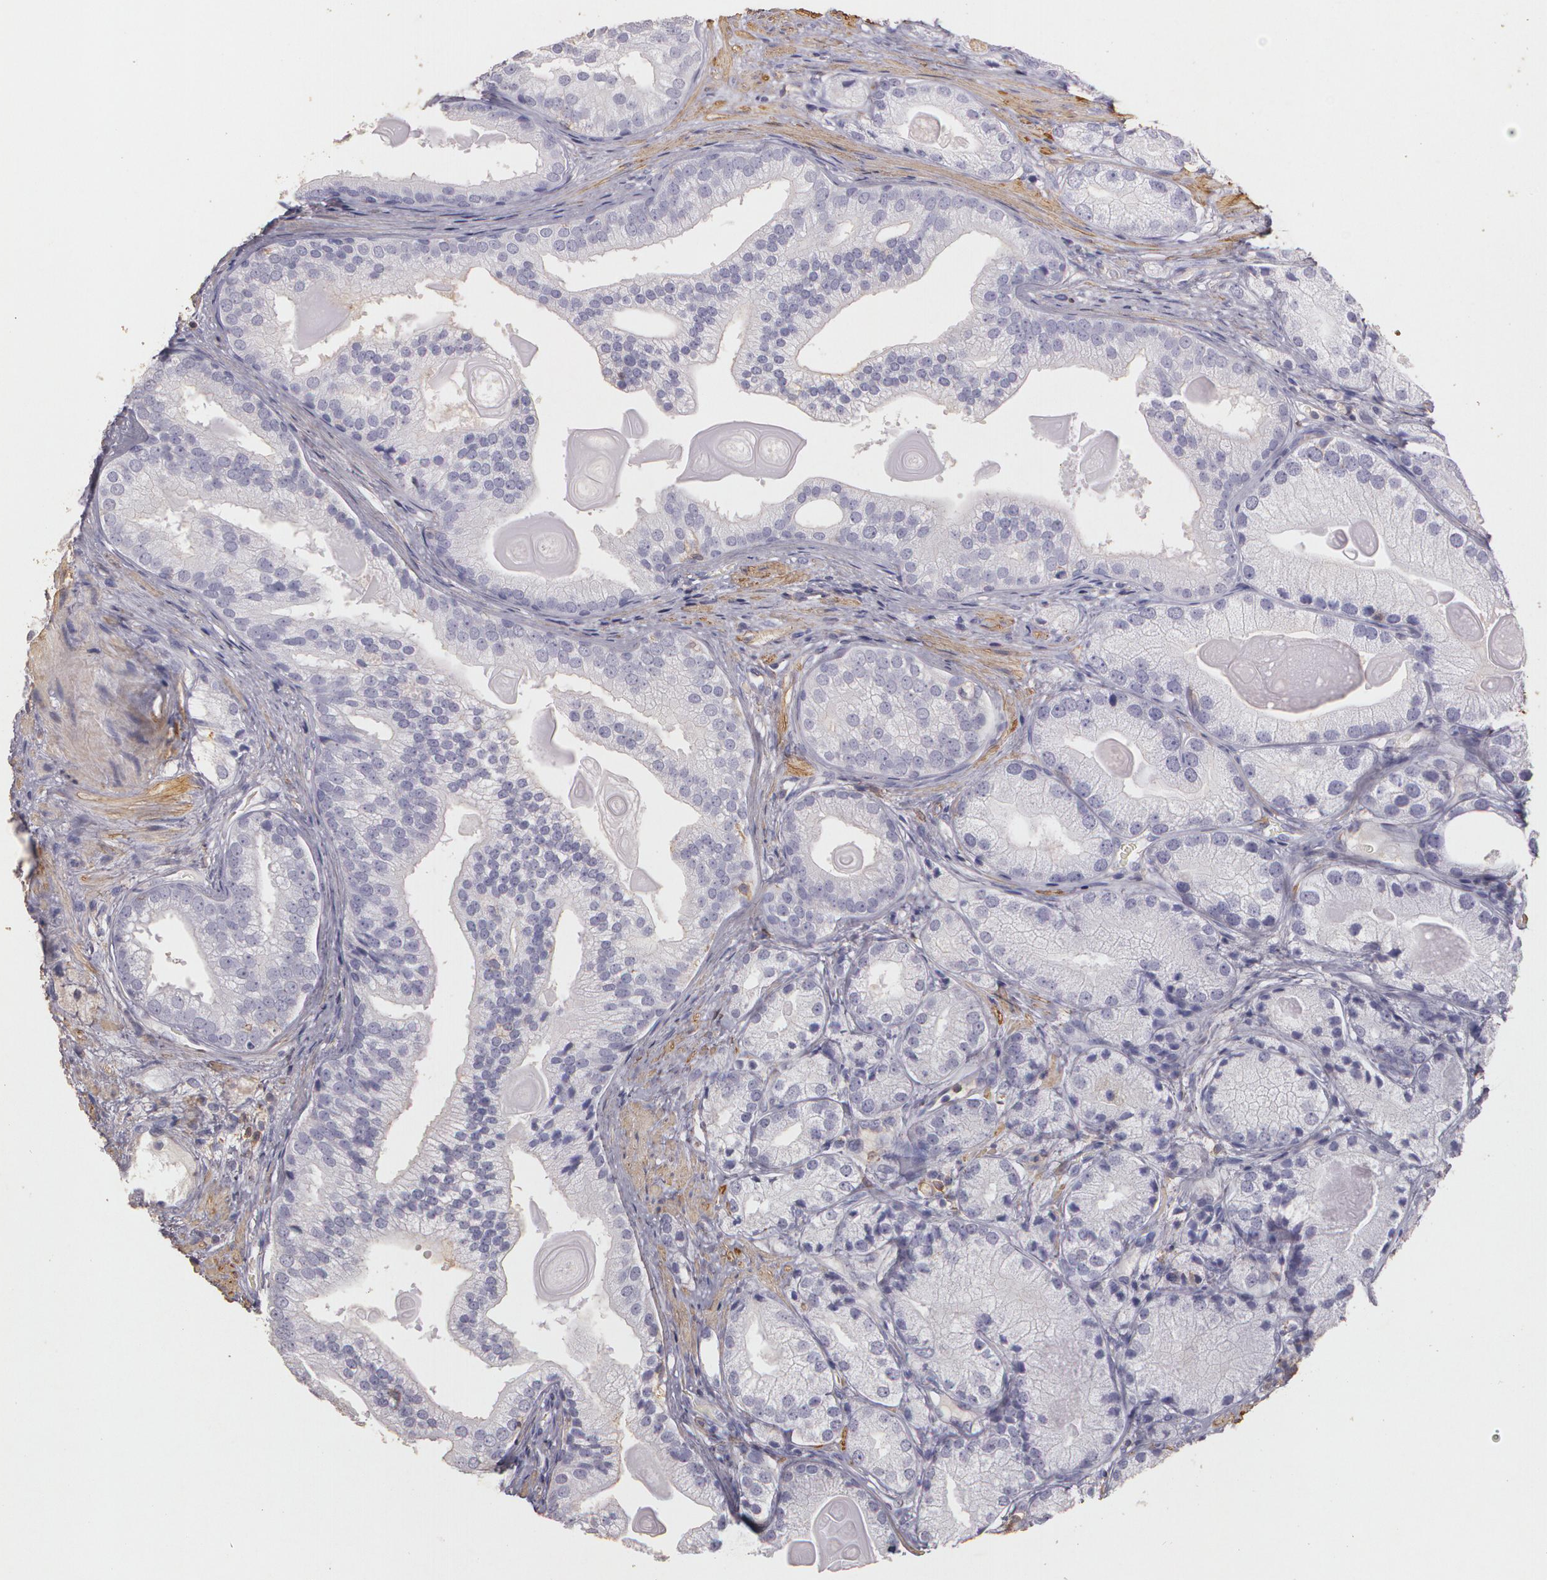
{"staining": {"intensity": "negative", "quantity": "none", "location": "none"}, "tissue": "prostate cancer", "cell_type": "Tumor cells", "image_type": "cancer", "snomed": [{"axis": "morphology", "description": "Adenocarcinoma, Low grade"}, {"axis": "topography", "description": "Prostate"}], "caption": "High magnification brightfield microscopy of adenocarcinoma (low-grade) (prostate) stained with DAB (brown) and counterstained with hematoxylin (blue): tumor cells show no significant expression.", "gene": "TGFBR1", "patient": {"sex": "male", "age": 69}}